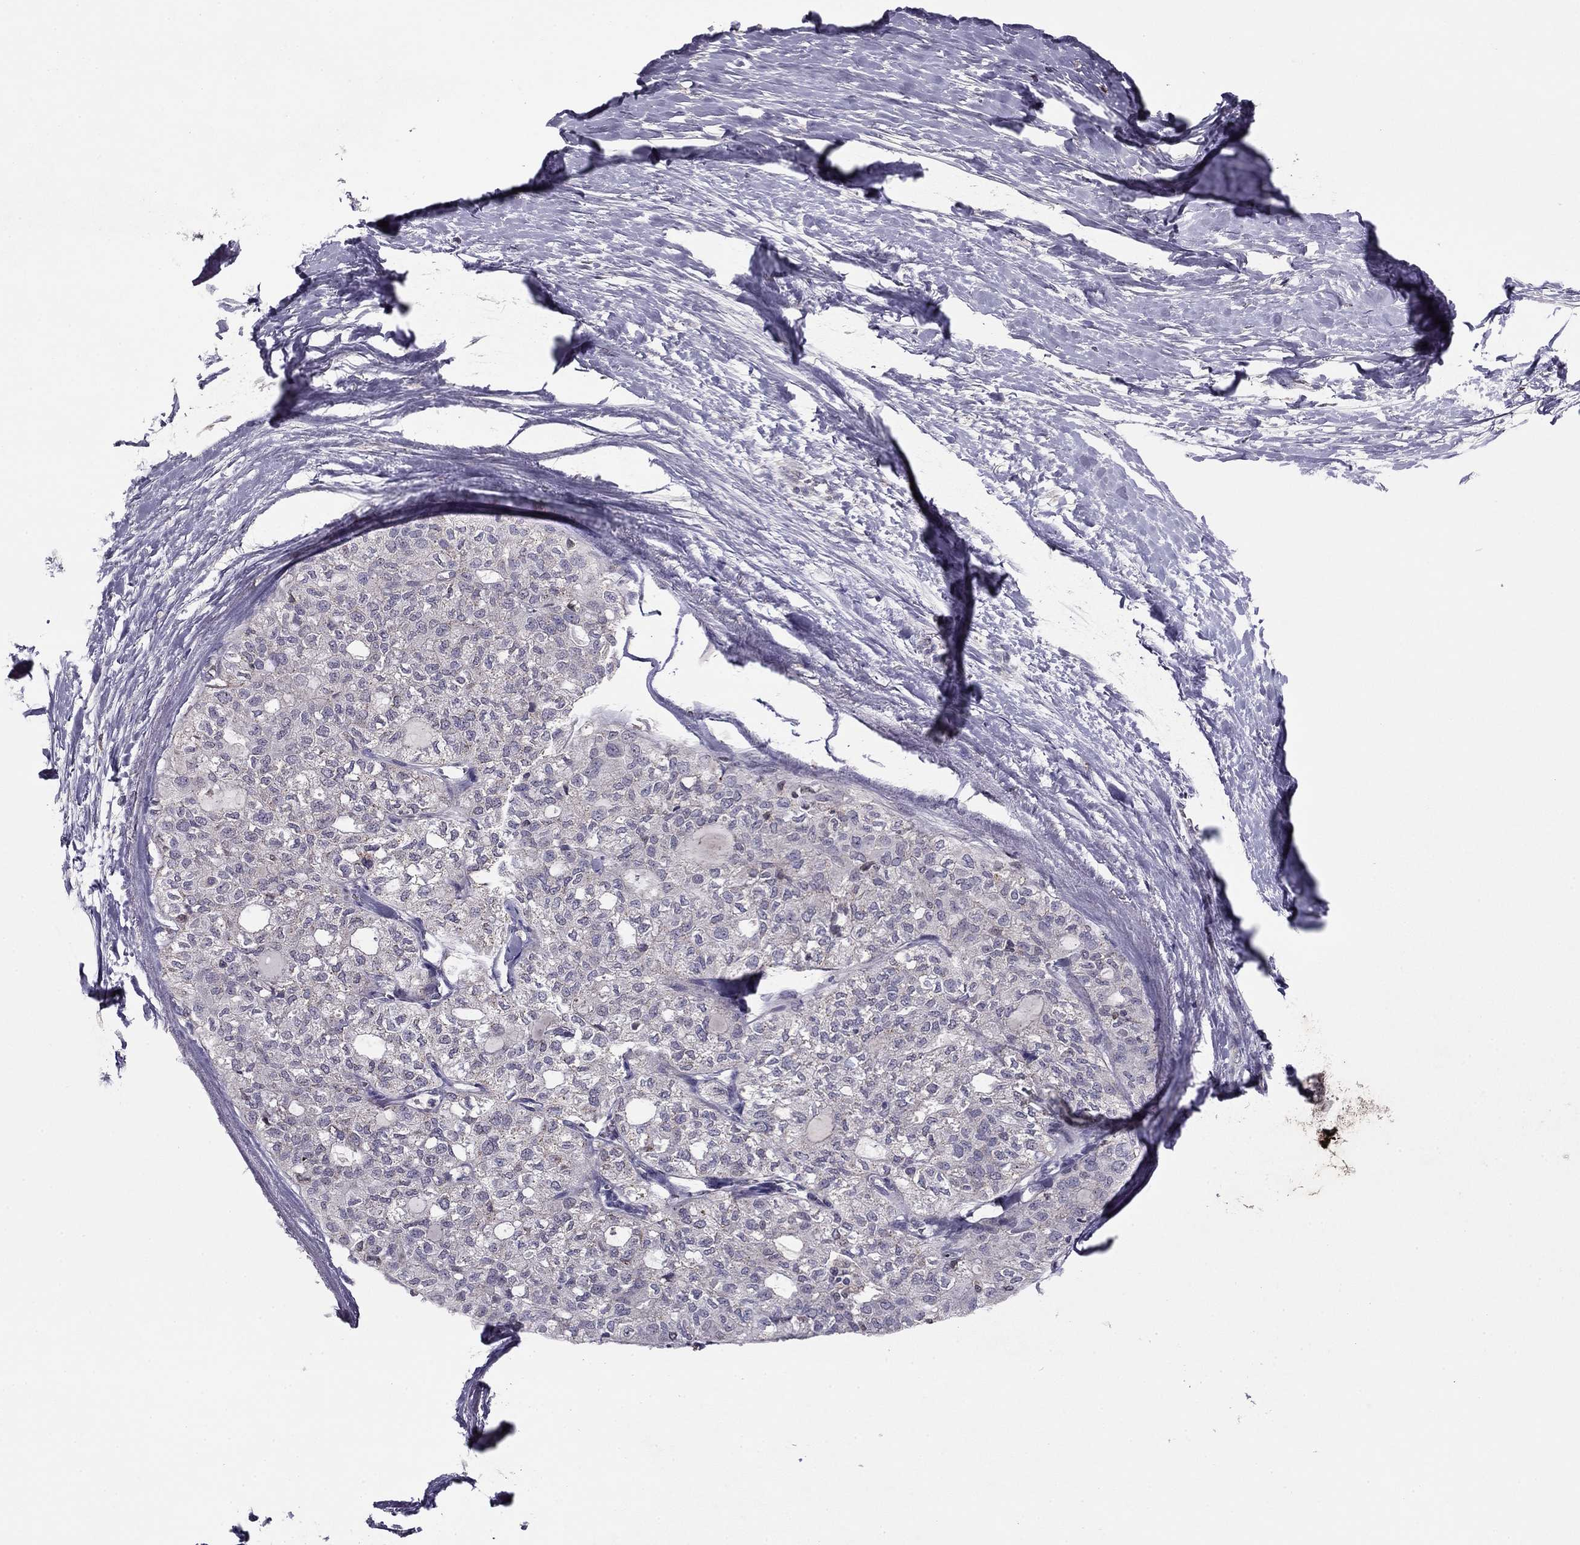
{"staining": {"intensity": "negative", "quantity": "none", "location": "none"}, "tissue": "thyroid cancer", "cell_type": "Tumor cells", "image_type": "cancer", "snomed": [{"axis": "morphology", "description": "Follicular adenoma carcinoma, NOS"}, {"axis": "topography", "description": "Thyroid gland"}], "caption": "This is an immunohistochemistry histopathology image of human follicular adenoma carcinoma (thyroid). There is no expression in tumor cells.", "gene": "HCN1", "patient": {"sex": "male", "age": 75}}